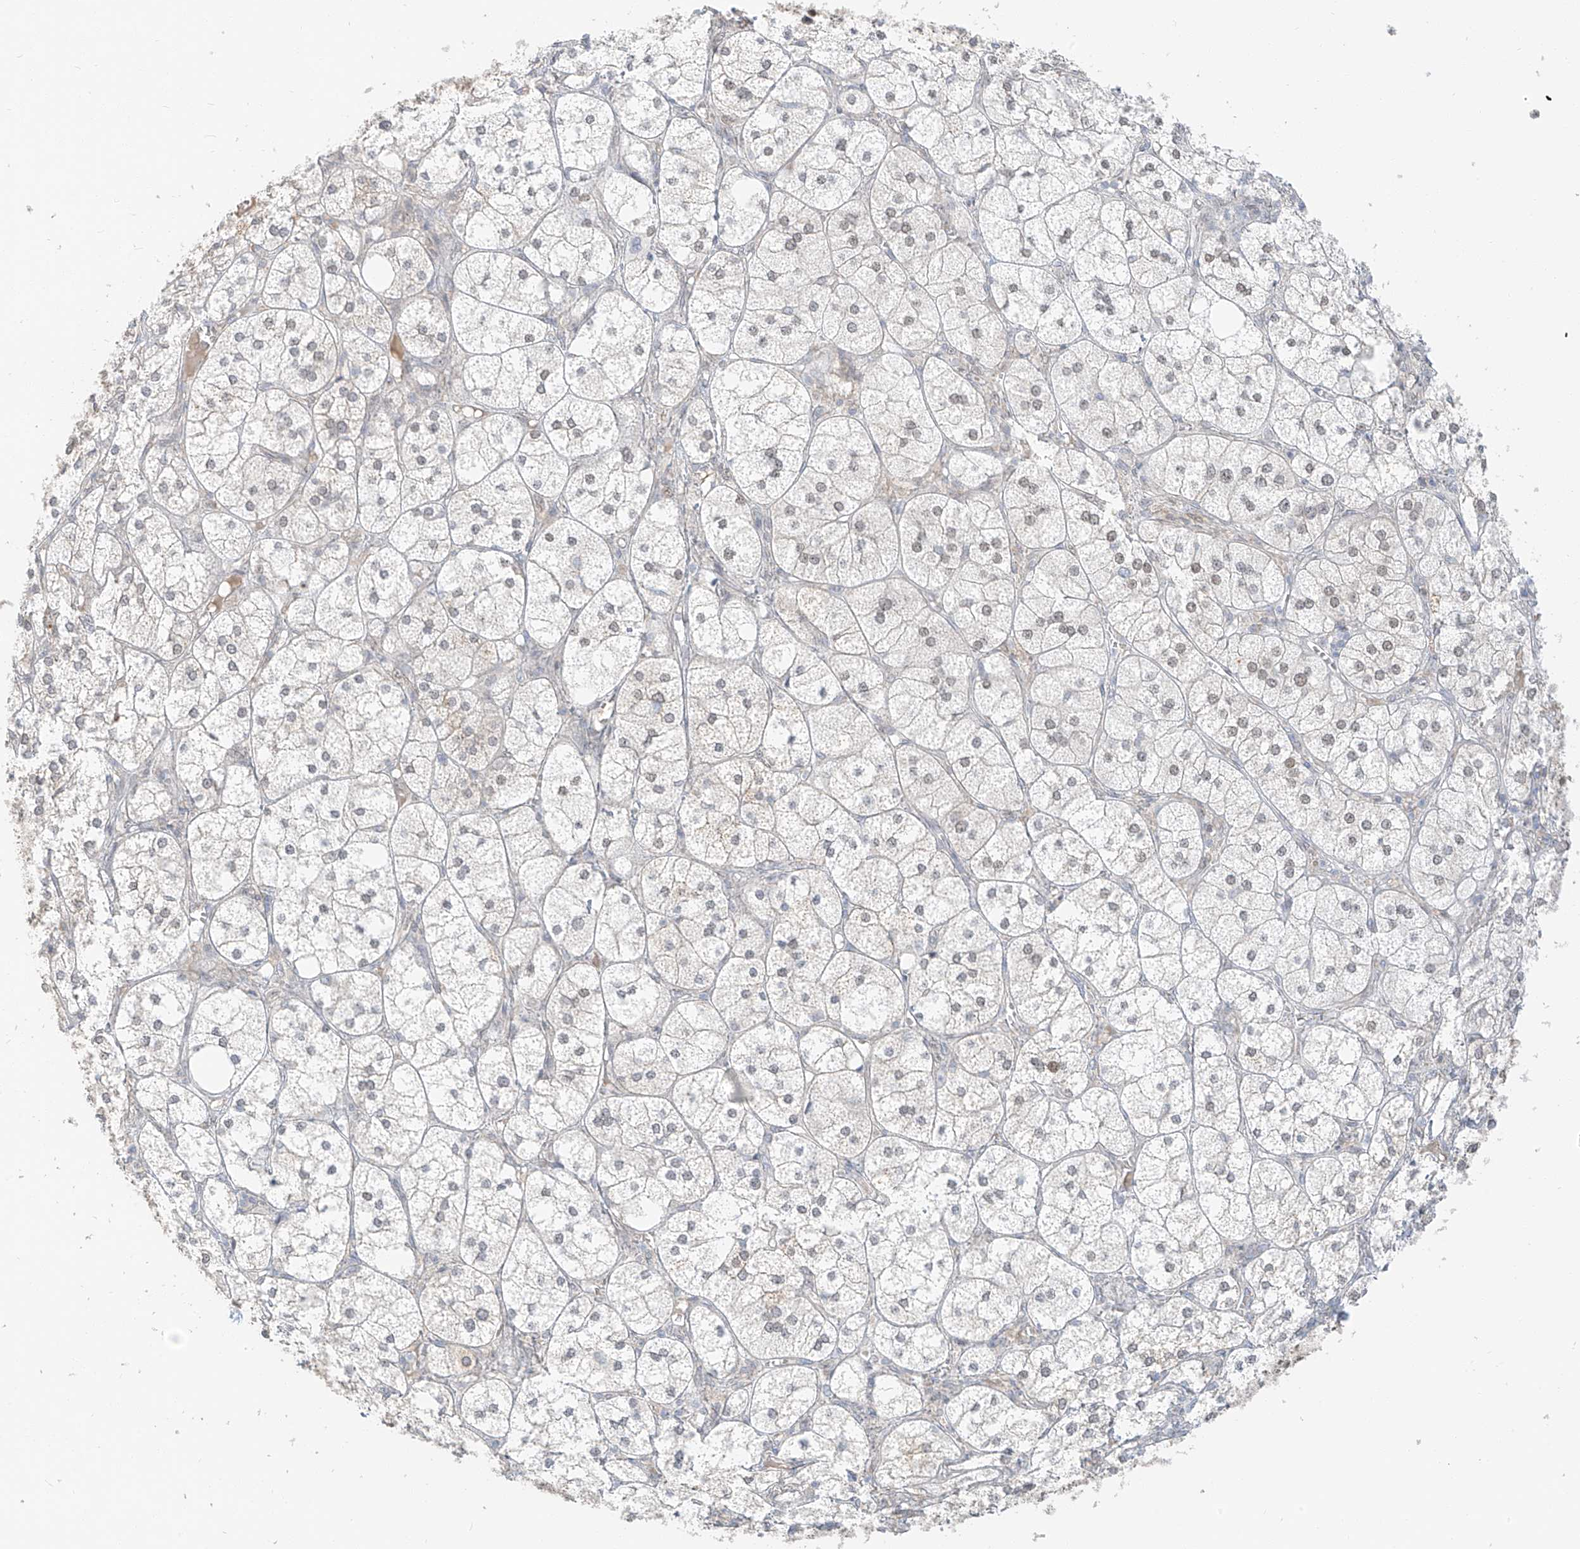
{"staining": {"intensity": "moderate", "quantity": "25%-75%", "location": "nuclear"}, "tissue": "adrenal gland", "cell_type": "Glandular cells", "image_type": "normal", "snomed": [{"axis": "morphology", "description": "Normal tissue, NOS"}, {"axis": "topography", "description": "Adrenal gland"}], "caption": "Immunohistochemistry (IHC) micrograph of benign human adrenal gland stained for a protein (brown), which reveals medium levels of moderate nuclear positivity in approximately 25%-75% of glandular cells.", "gene": "ZNF774", "patient": {"sex": "female", "age": 61}}